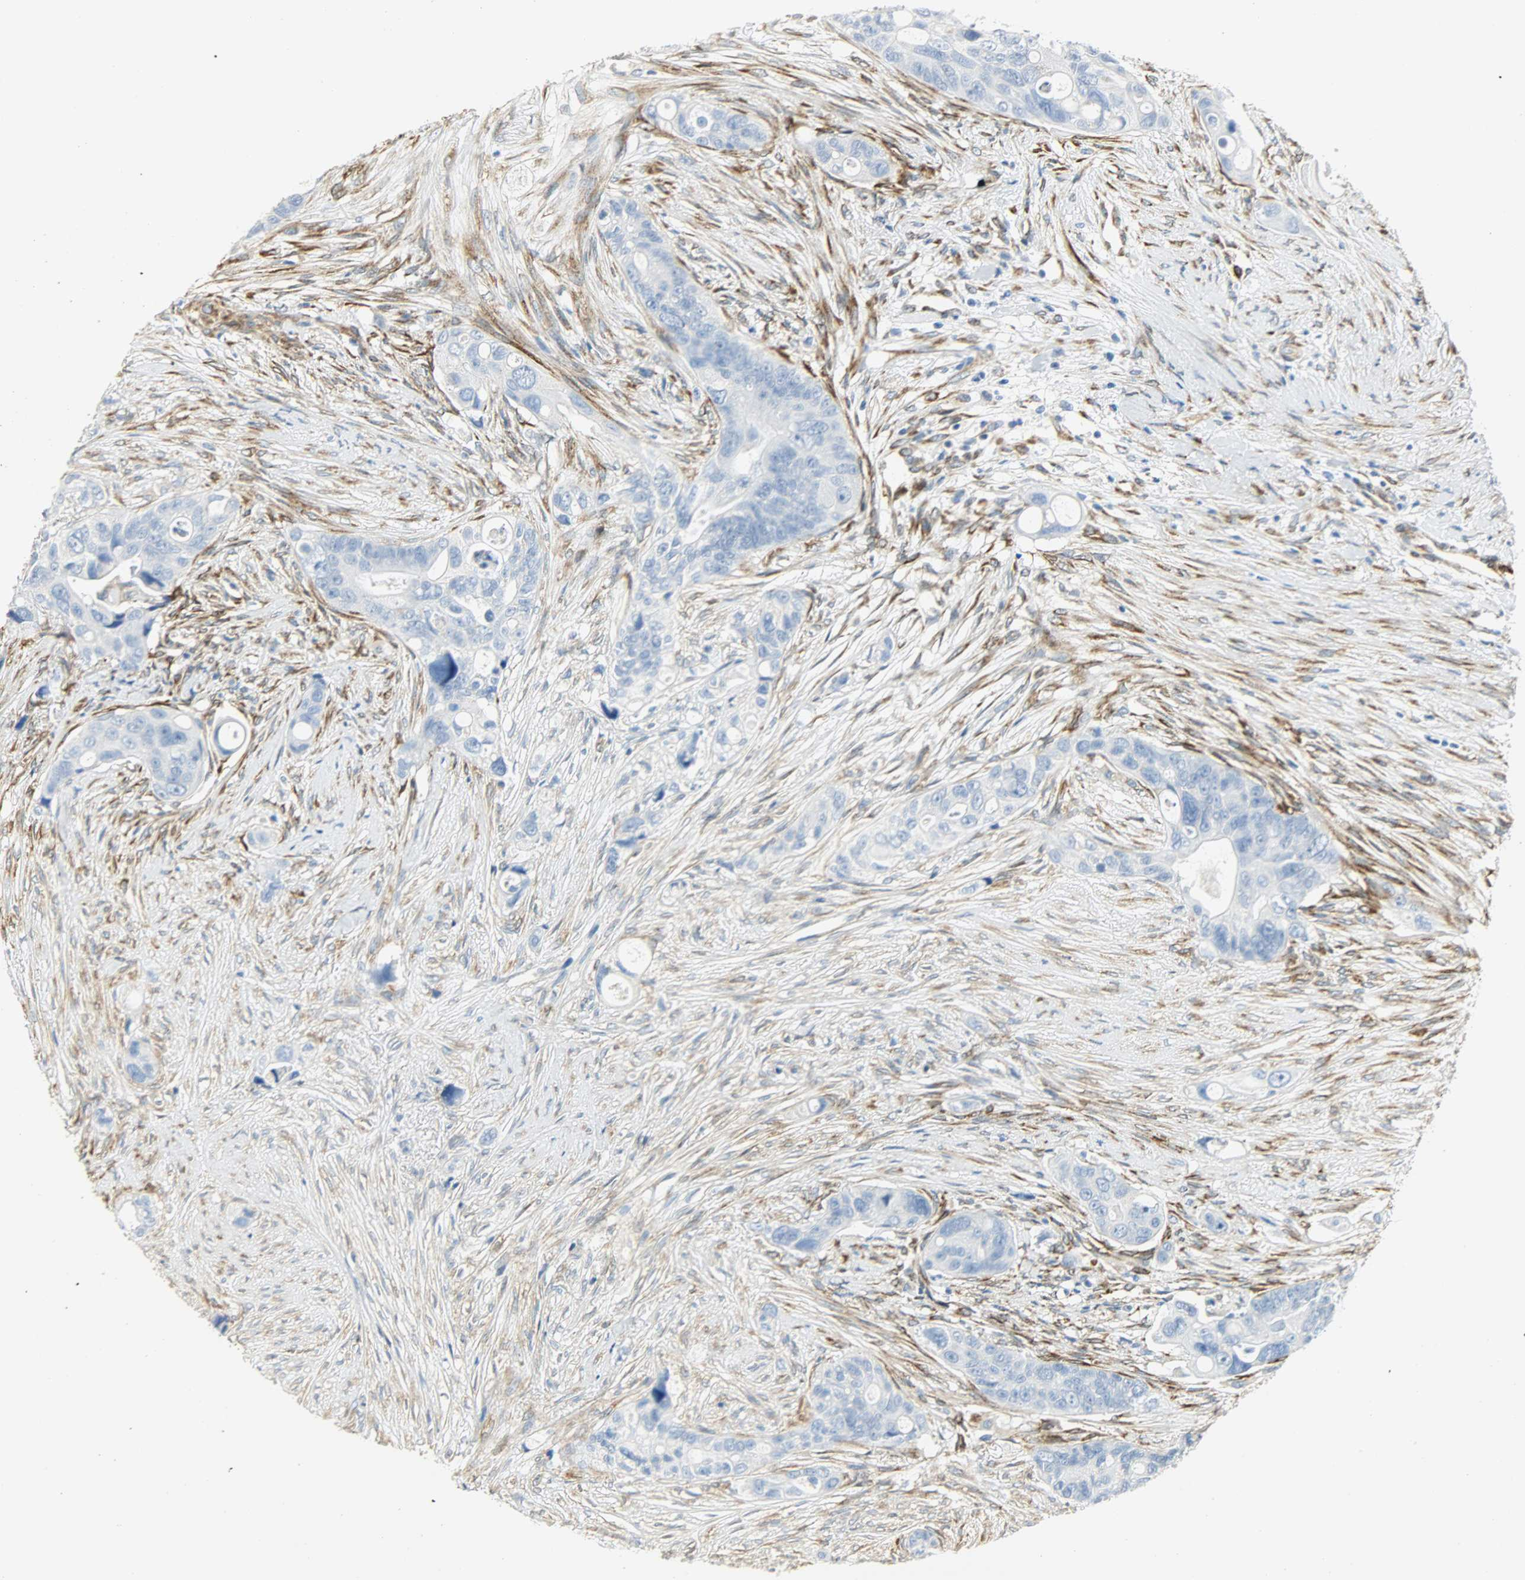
{"staining": {"intensity": "negative", "quantity": "none", "location": "none"}, "tissue": "colorectal cancer", "cell_type": "Tumor cells", "image_type": "cancer", "snomed": [{"axis": "morphology", "description": "Adenocarcinoma, NOS"}, {"axis": "topography", "description": "Colon"}], "caption": "Tumor cells show no significant protein expression in colorectal cancer. The staining is performed using DAB brown chromogen with nuclei counter-stained in using hematoxylin.", "gene": "PKD2", "patient": {"sex": "female", "age": 57}}